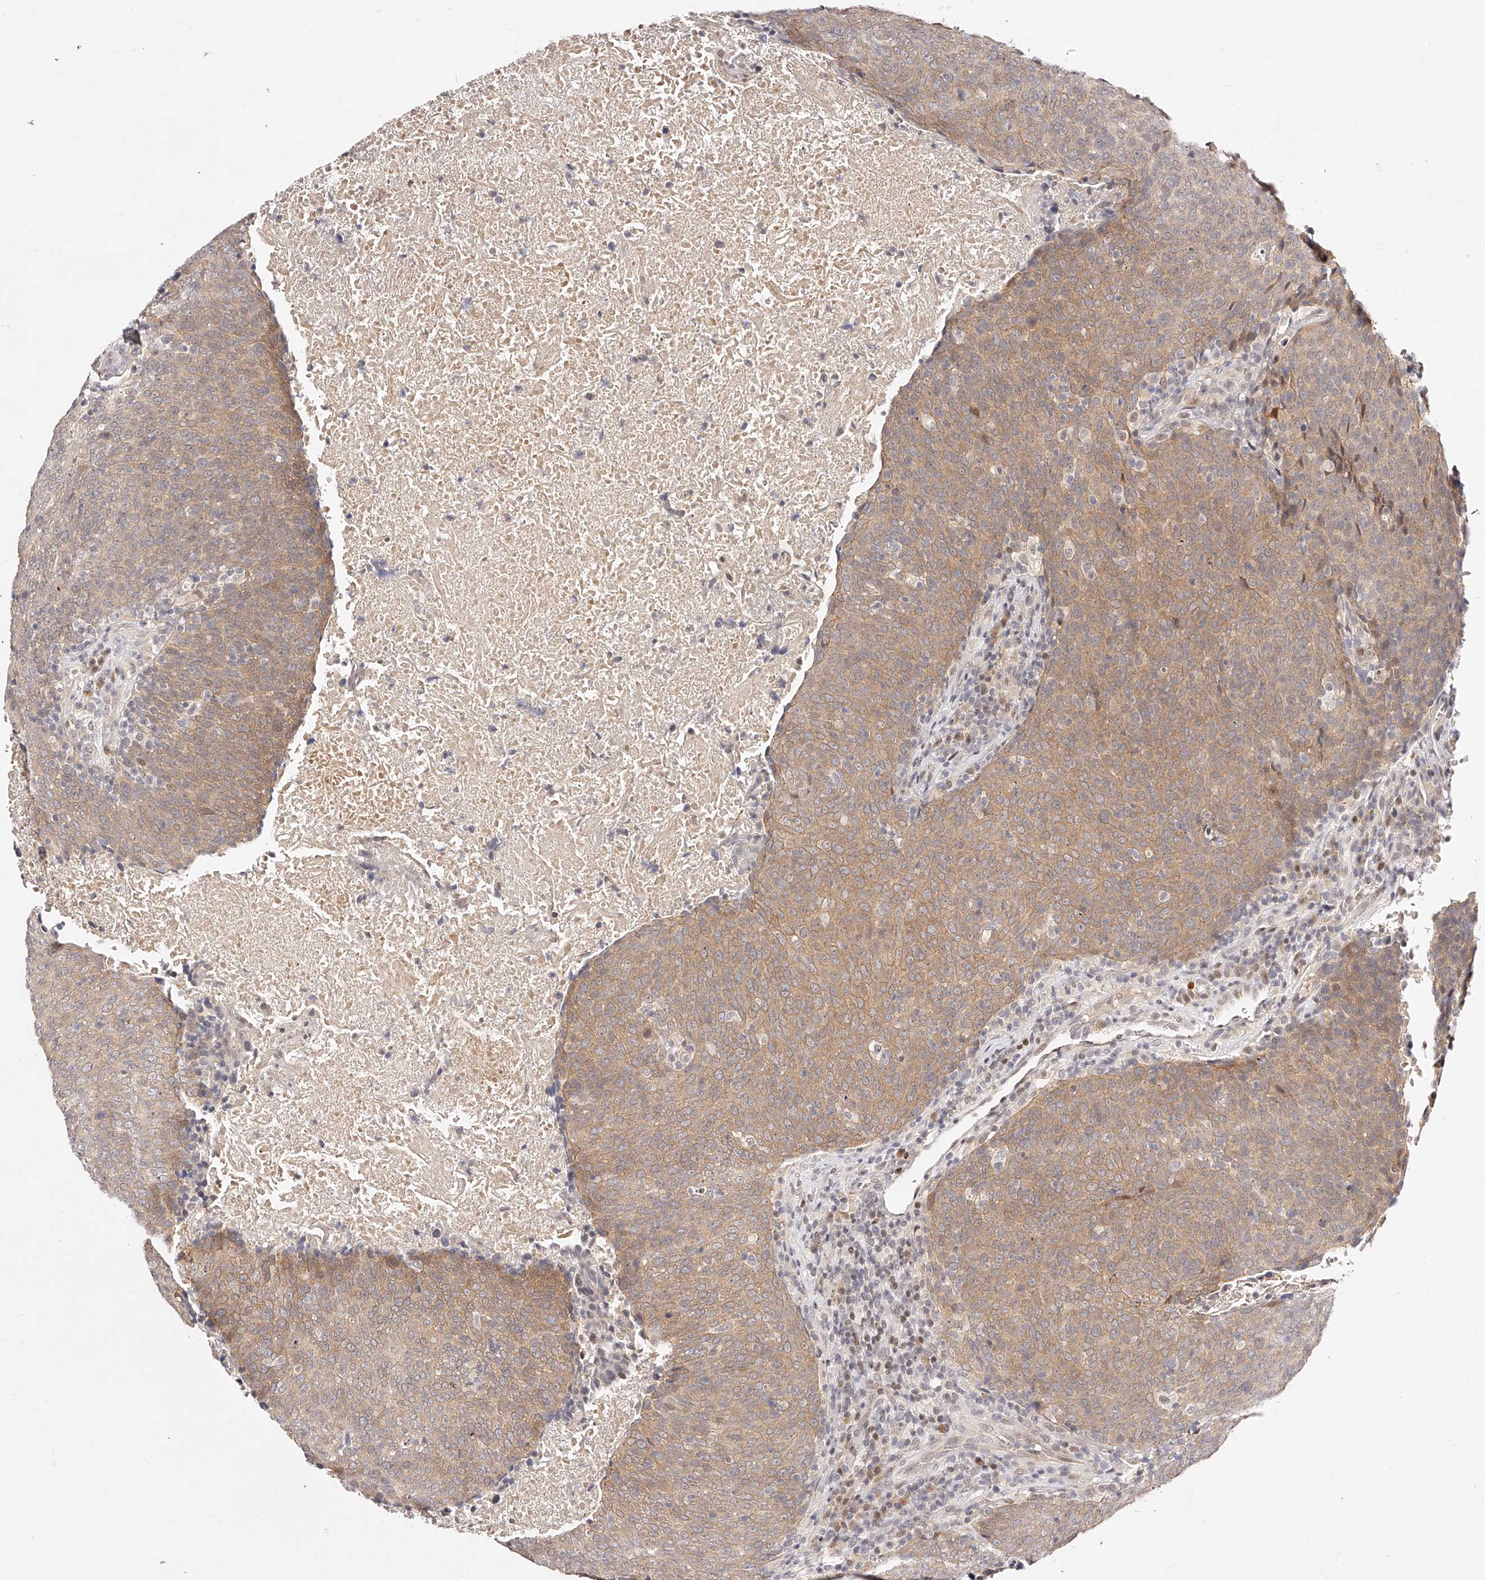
{"staining": {"intensity": "moderate", "quantity": ">75%", "location": "cytoplasmic/membranous"}, "tissue": "head and neck cancer", "cell_type": "Tumor cells", "image_type": "cancer", "snomed": [{"axis": "morphology", "description": "Squamous cell carcinoma, NOS"}, {"axis": "morphology", "description": "Squamous cell carcinoma, metastatic, NOS"}, {"axis": "topography", "description": "Lymph node"}, {"axis": "topography", "description": "Head-Neck"}], "caption": "There is medium levels of moderate cytoplasmic/membranous positivity in tumor cells of head and neck metastatic squamous cell carcinoma, as demonstrated by immunohistochemical staining (brown color).", "gene": "USF3", "patient": {"sex": "male", "age": 62}}